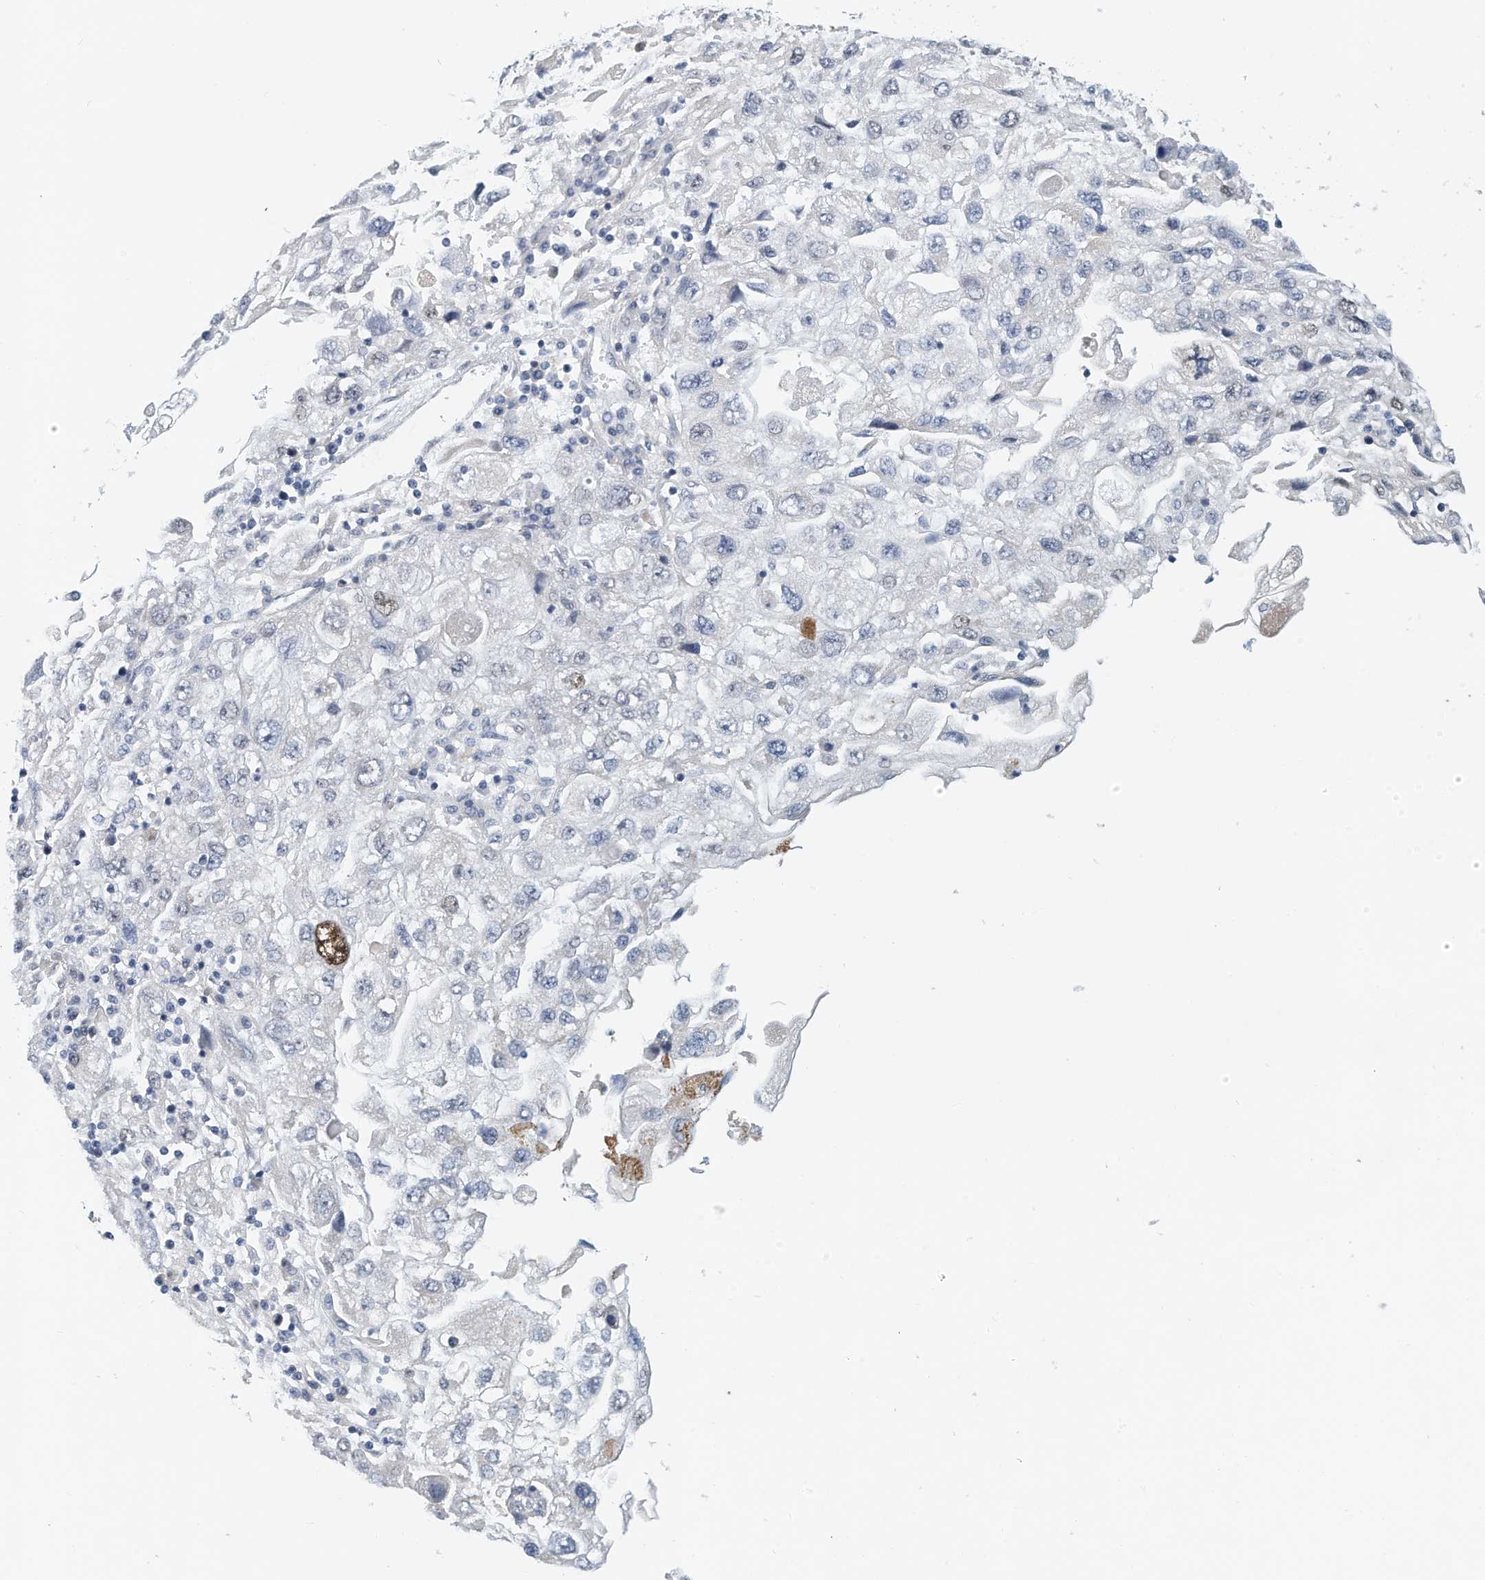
{"staining": {"intensity": "negative", "quantity": "none", "location": "none"}, "tissue": "endometrial cancer", "cell_type": "Tumor cells", "image_type": "cancer", "snomed": [{"axis": "morphology", "description": "Adenocarcinoma, NOS"}, {"axis": "topography", "description": "Endometrium"}], "caption": "Immunohistochemical staining of endometrial cancer (adenocarcinoma) exhibits no significant expression in tumor cells.", "gene": "ARHGAP28", "patient": {"sex": "female", "age": 49}}